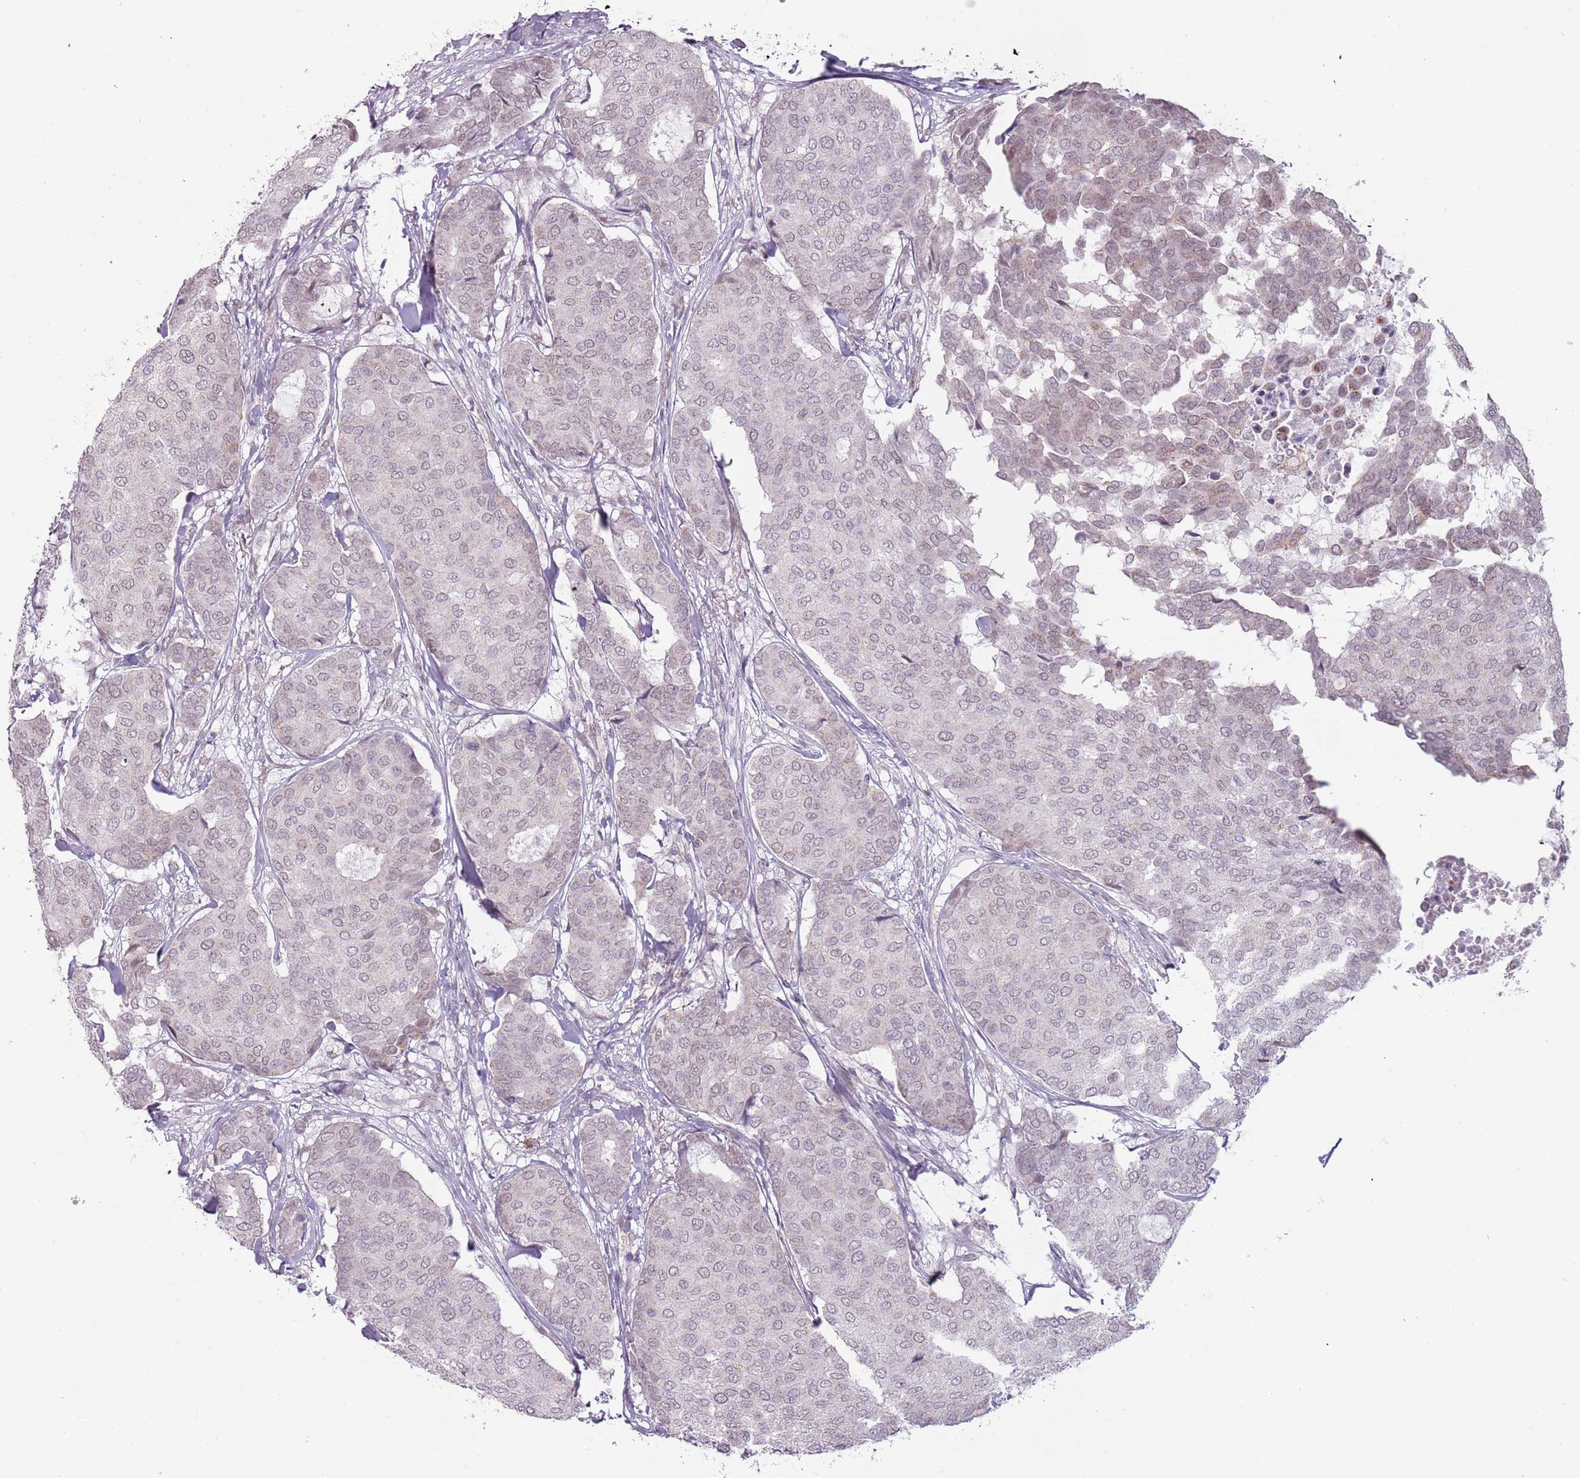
{"staining": {"intensity": "weak", "quantity": "<25%", "location": "nuclear"}, "tissue": "breast cancer", "cell_type": "Tumor cells", "image_type": "cancer", "snomed": [{"axis": "morphology", "description": "Duct carcinoma"}, {"axis": "topography", "description": "Breast"}], "caption": "Immunohistochemistry of human intraductal carcinoma (breast) reveals no positivity in tumor cells.", "gene": "REXO4", "patient": {"sex": "female", "age": 75}}